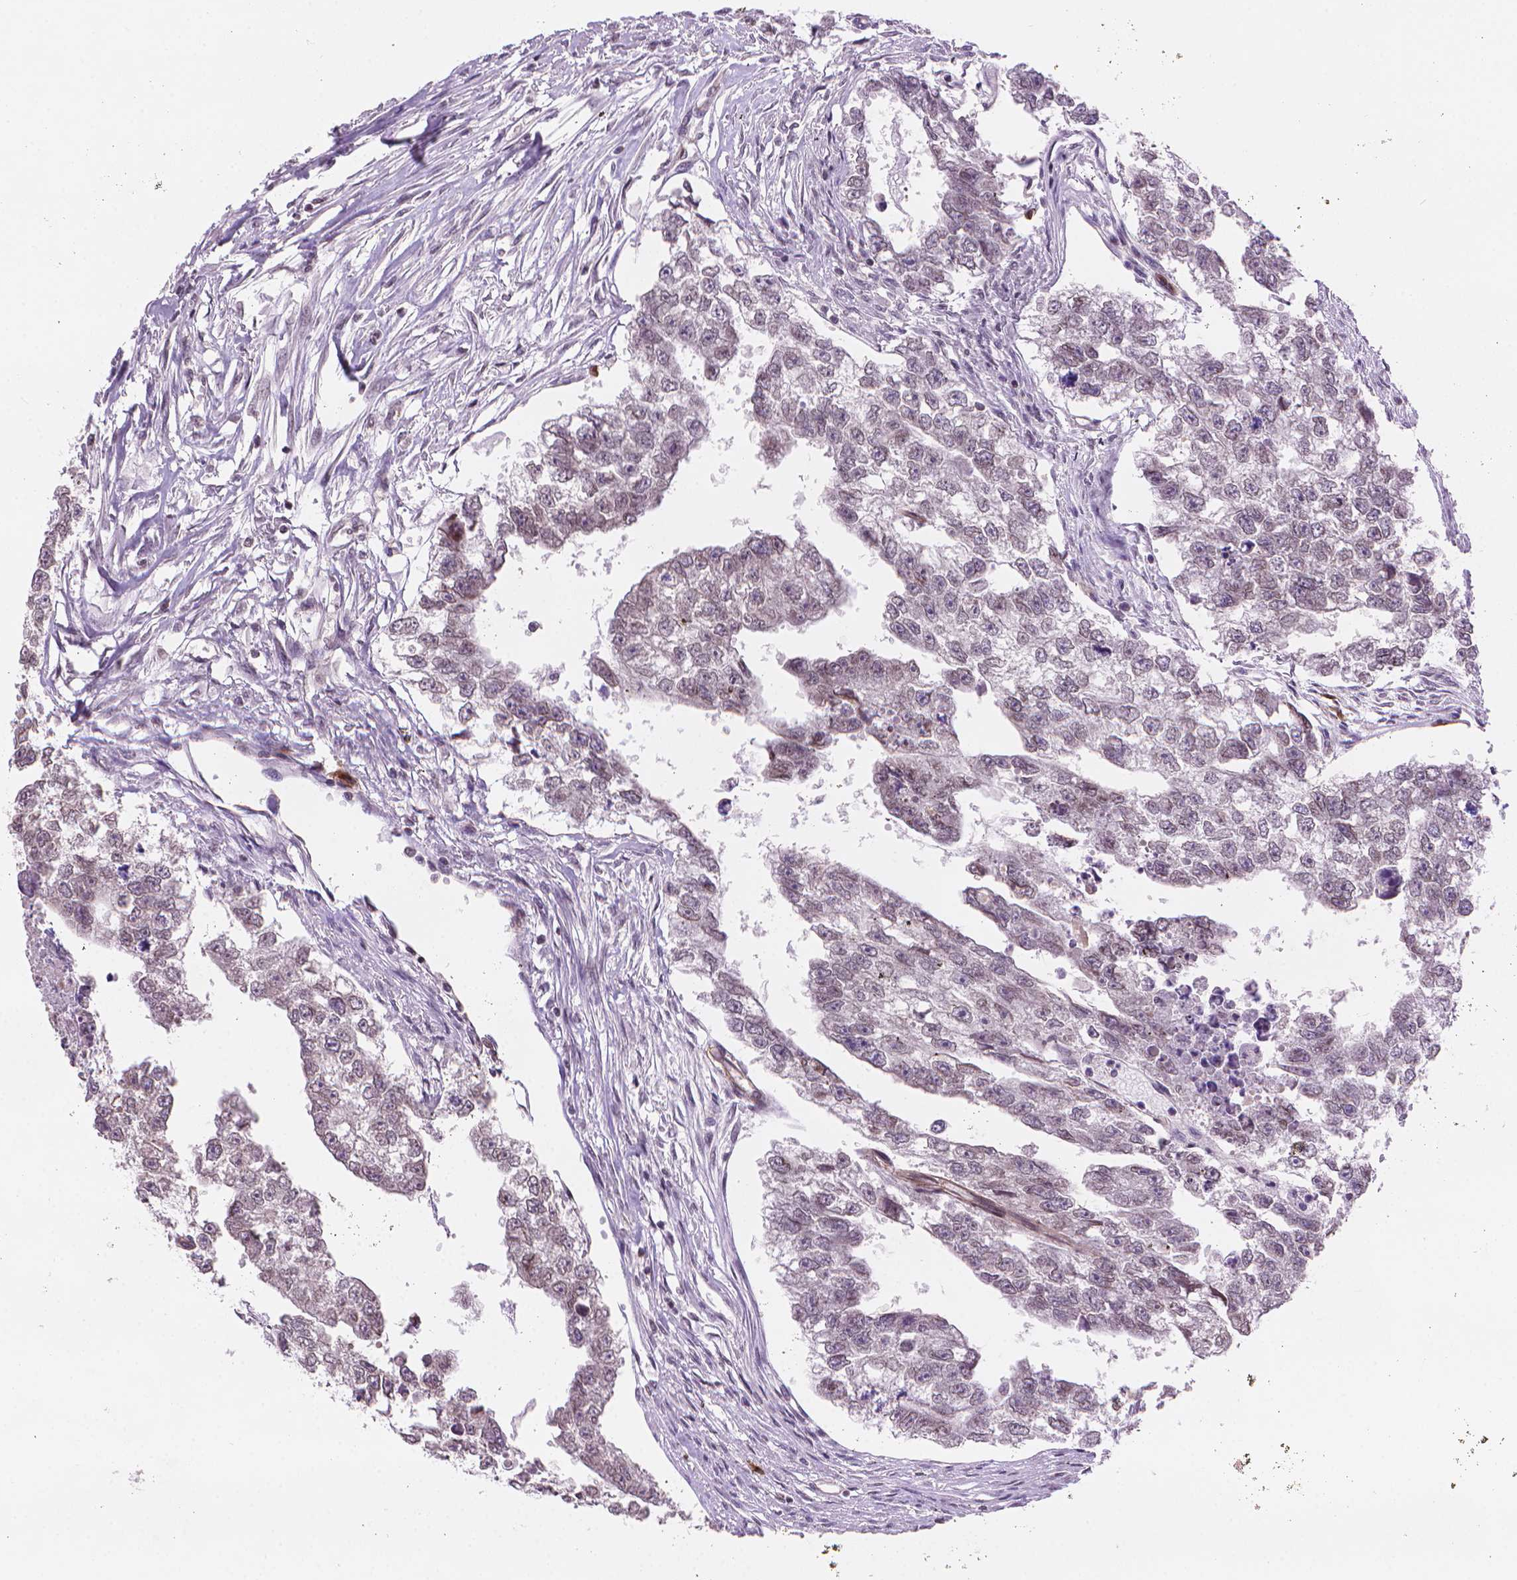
{"staining": {"intensity": "negative", "quantity": "none", "location": "none"}, "tissue": "testis cancer", "cell_type": "Tumor cells", "image_type": "cancer", "snomed": [{"axis": "morphology", "description": "Carcinoma, Embryonal, NOS"}, {"axis": "morphology", "description": "Teratoma, malignant, NOS"}, {"axis": "topography", "description": "Testis"}], "caption": "Immunohistochemistry (IHC) of human testis cancer displays no expression in tumor cells.", "gene": "TMEM184A", "patient": {"sex": "male", "age": 44}}